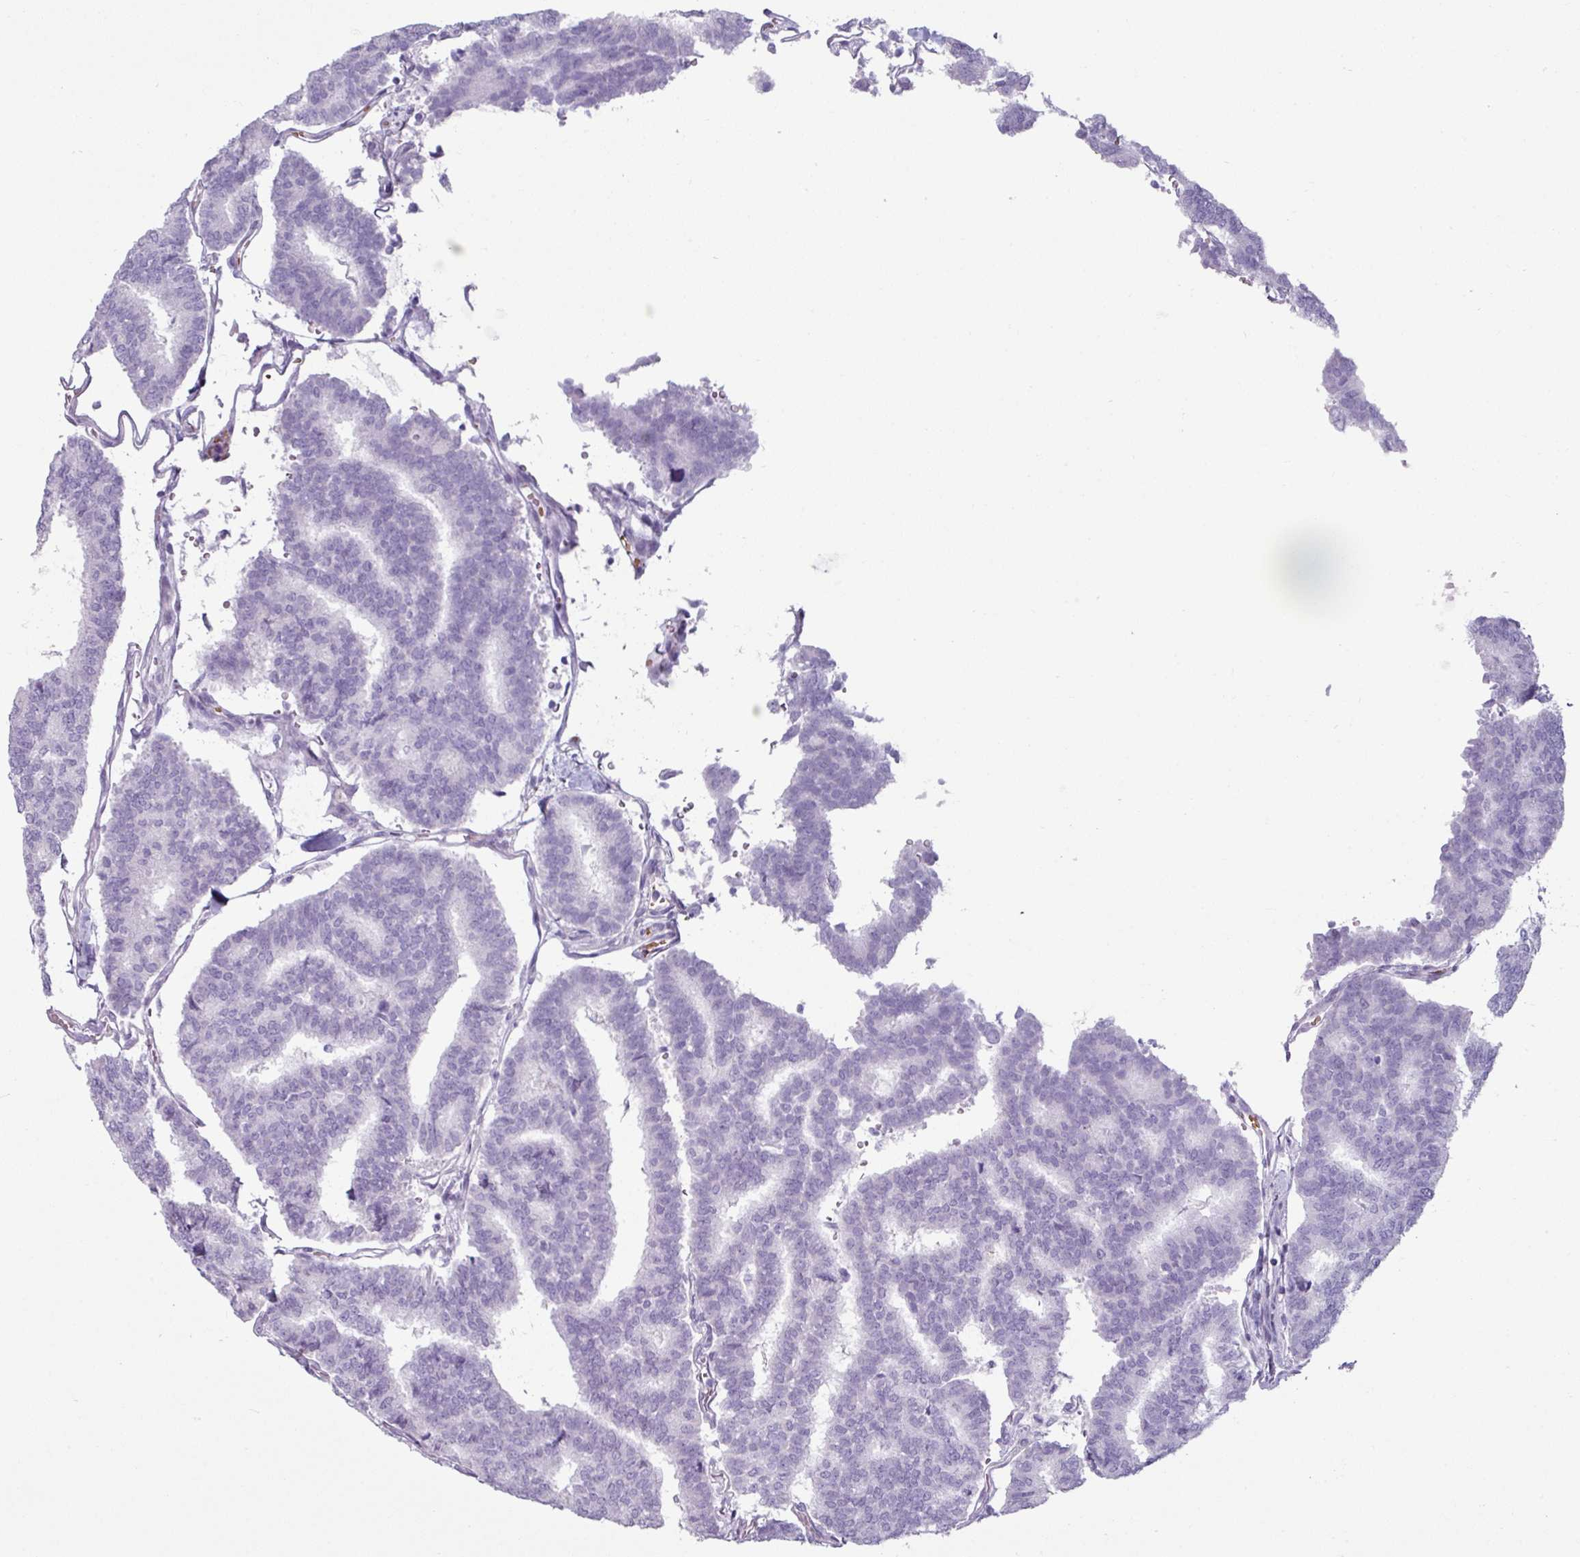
{"staining": {"intensity": "negative", "quantity": "none", "location": "none"}, "tissue": "thyroid cancer", "cell_type": "Tumor cells", "image_type": "cancer", "snomed": [{"axis": "morphology", "description": "Papillary adenocarcinoma, NOS"}, {"axis": "topography", "description": "Thyroid gland"}], "caption": "A high-resolution micrograph shows immunohistochemistry staining of thyroid papillary adenocarcinoma, which reveals no significant expression in tumor cells.", "gene": "CLCA1", "patient": {"sex": "female", "age": 35}}